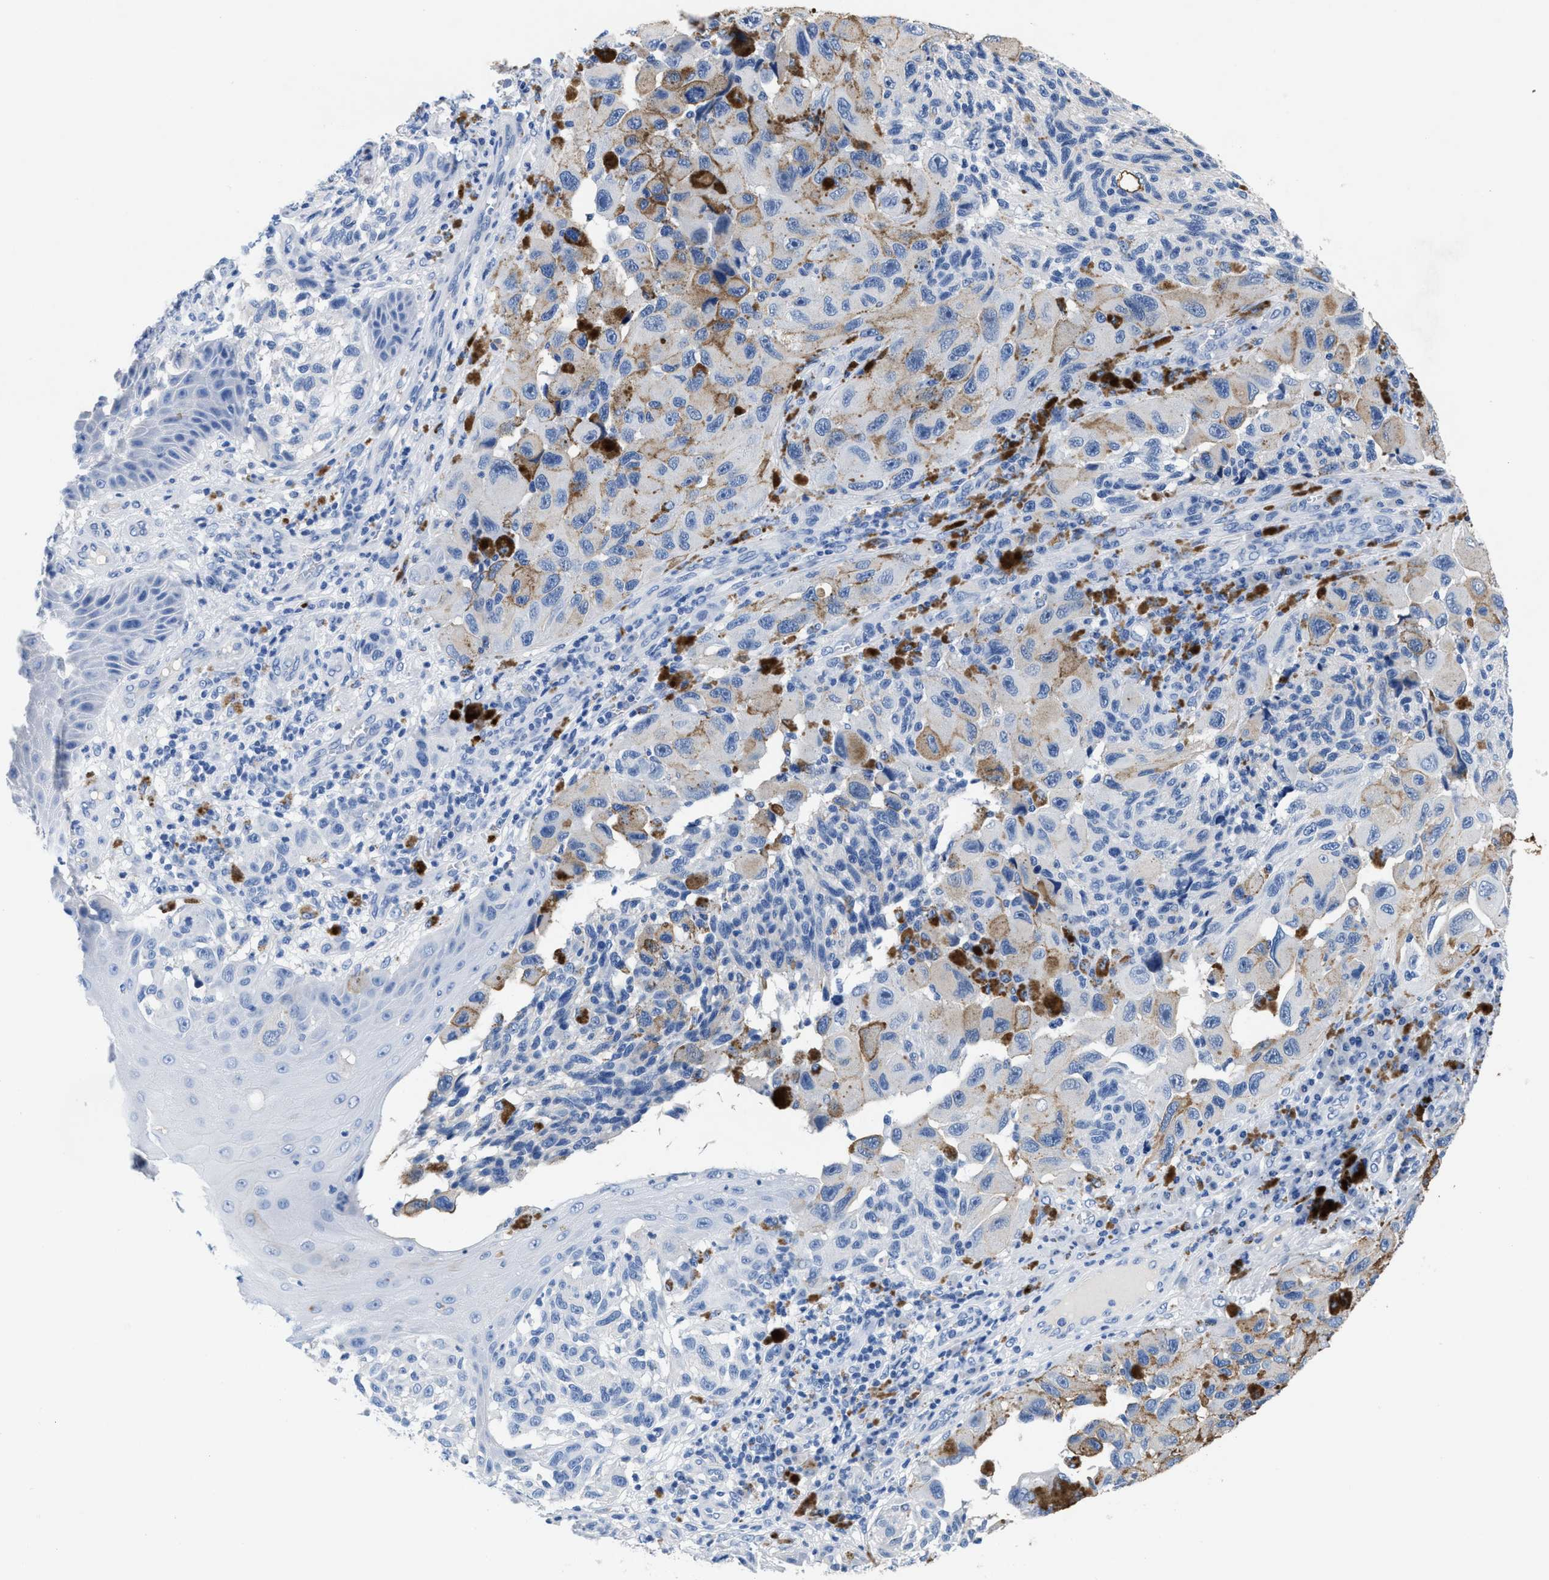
{"staining": {"intensity": "negative", "quantity": "none", "location": "none"}, "tissue": "melanoma", "cell_type": "Tumor cells", "image_type": "cancer", "snomed": [{"axis": "morphology", "description": "Malignant melanoma, NOS"}, {"axis": "topography", "description": "Skin"}], "caption": "DAB (3,3'-diaminobenzidine) immunohistochemical staining of melanoma displays no significant staining in tumor cells.", "gene": "SLFN13", "patient": {"sex": "female", "age": 73}}